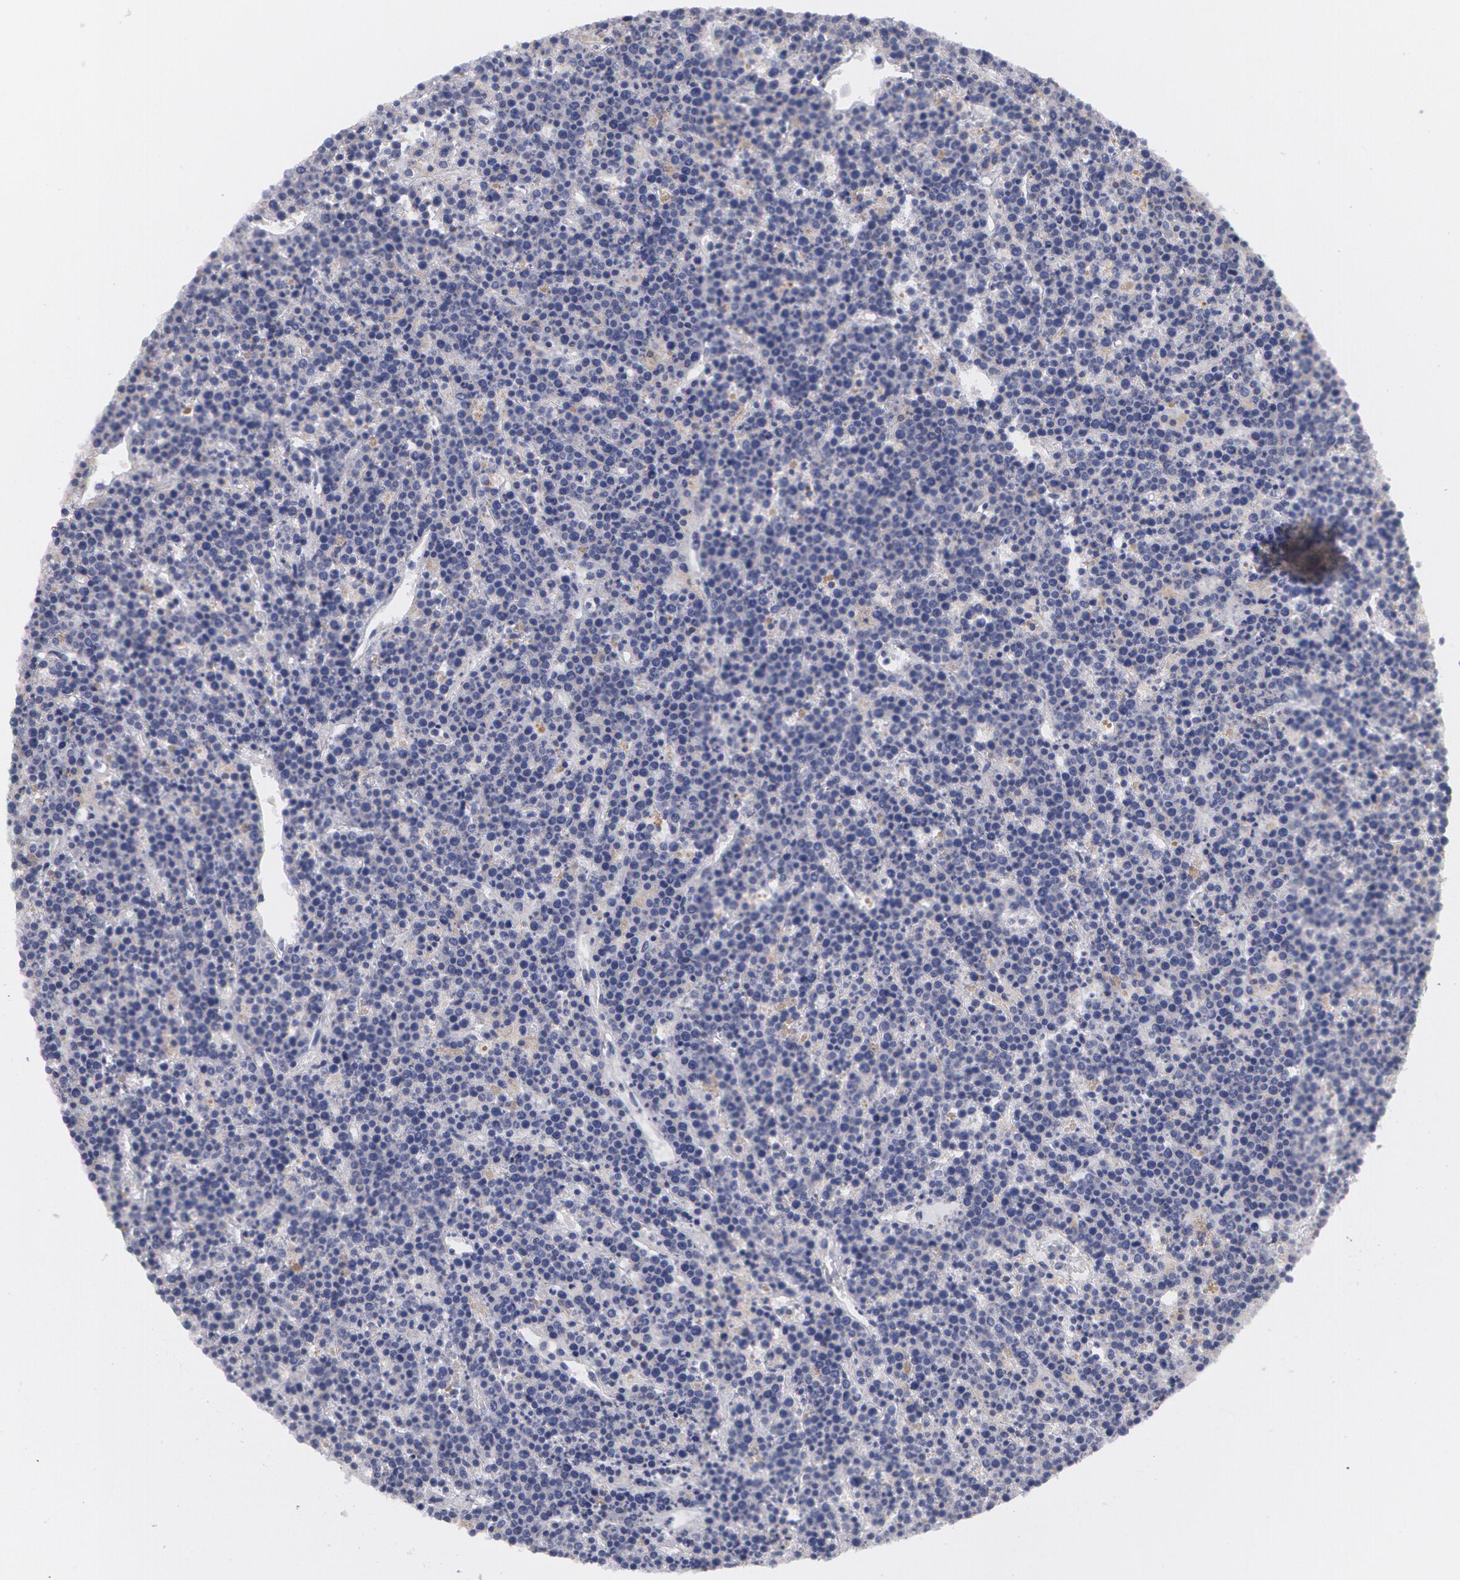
{"staining": {"intensity": "negative", "quantity": "none", "location": "none"}, "tissue": "lymphoma", "cell_type": "Tumor cells", "image_type": "cancer", "snomed": [{"axis": "morphology", "description": "Malignant lymphoma, non-Hodgkin's type, High grade"}, {"axis": "topography", "description": "Ovary"}], "caption": "Human malignant lymphoma, non-Hodgkin's type (high-grade) stained for a protein using immunohistochemistry (IHC) shows no positivity in tumor cells.", "gene": "SYK", "patient": {"sex": "female", "age": 56}}